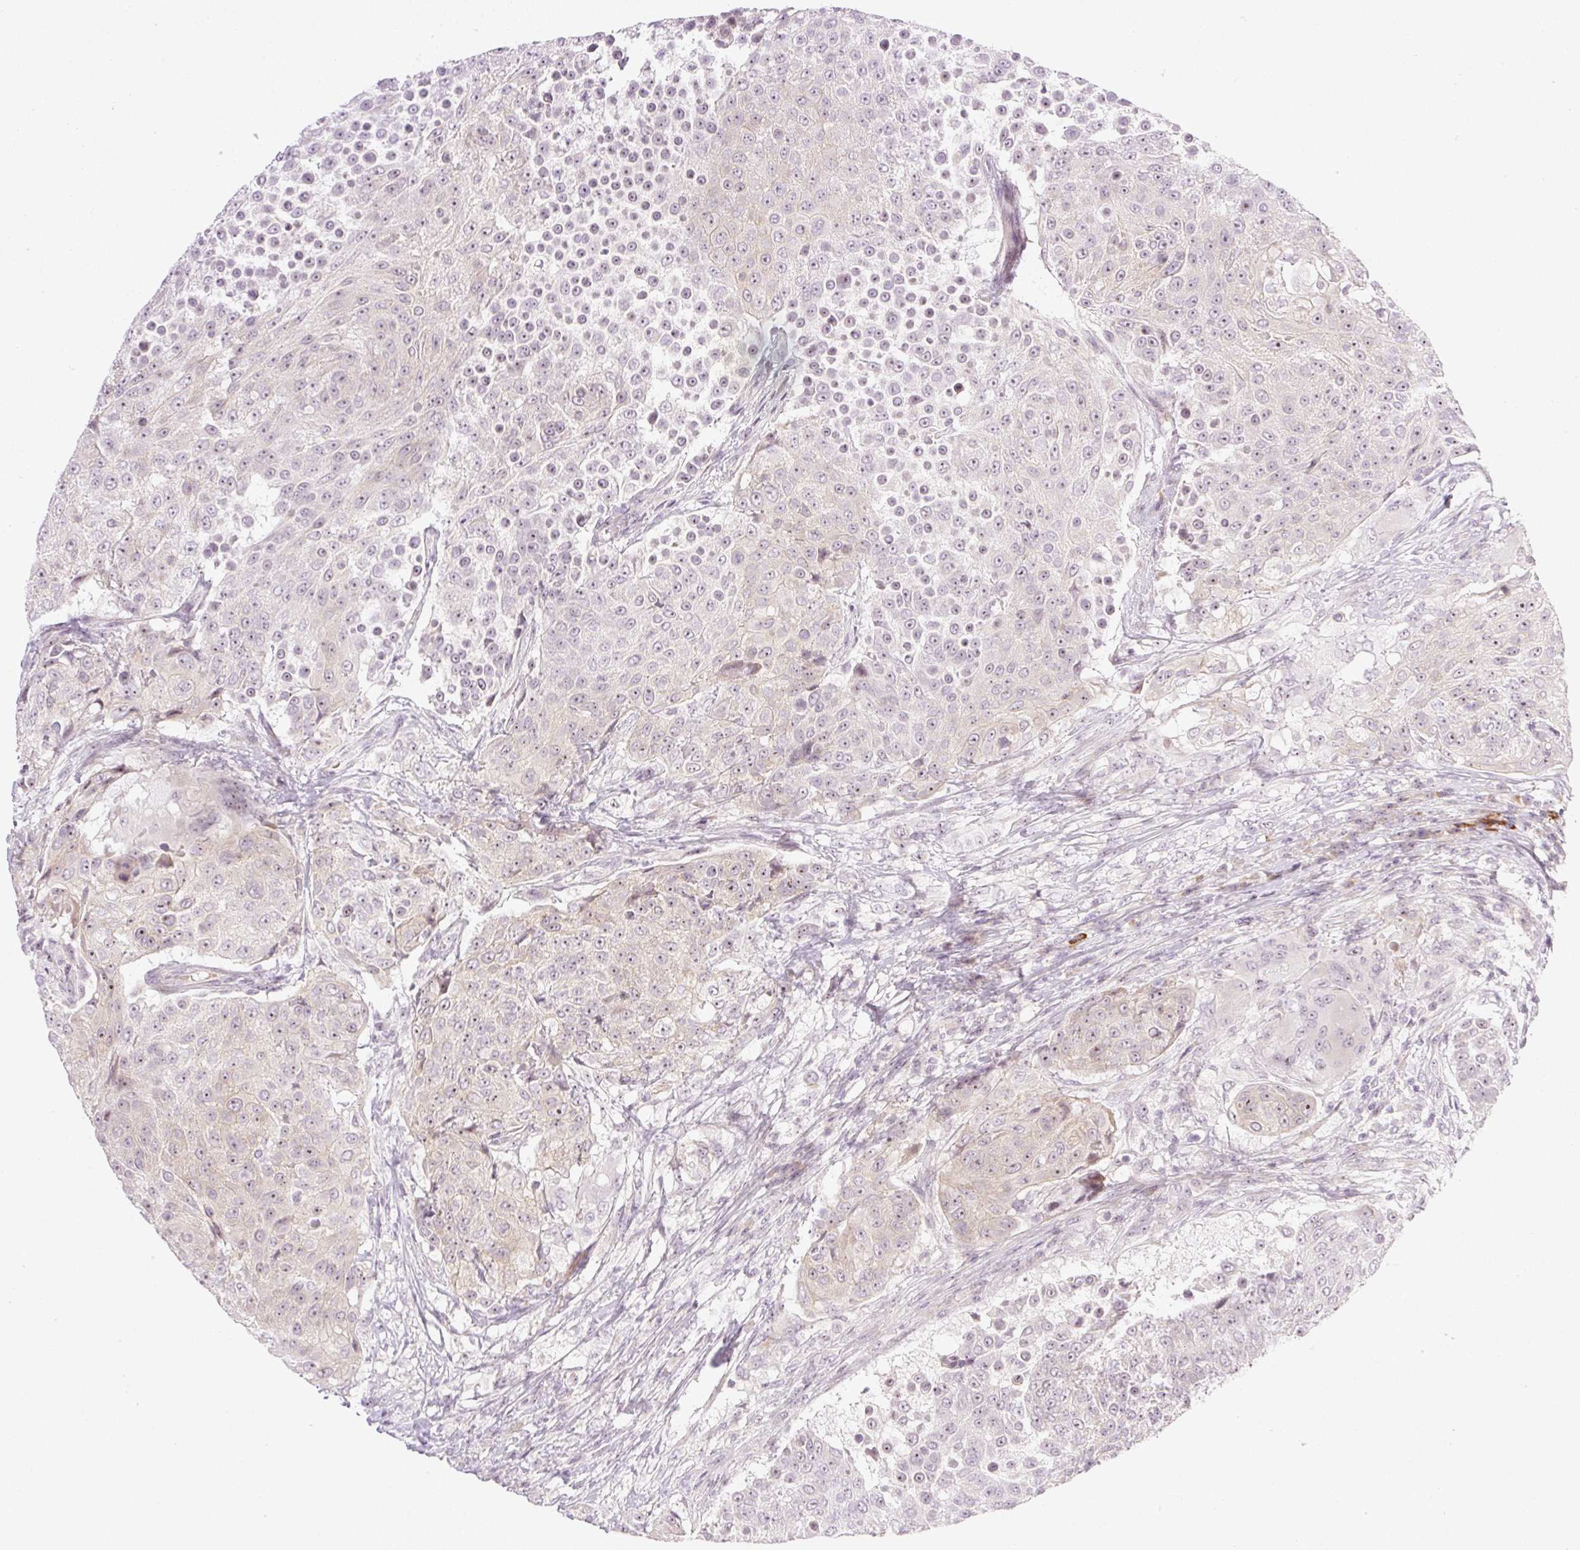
{"staining": {"intensity": "weak", "quantity": ">75%", "location": "nuclear"}, "tissue": "urothelial cancer", "cell_type": "Tumor cells", "image_type": "cancer", "snomed": [{"axis": "morphology", "description": "Urothelial carcinoma, High grade"}, {"axis": "topography", "description": "Urinary bladder"}], "caption": "High-grade urothelial carcinoma tissue exhibits weak nuclear staining in about >75% of tumor cells", "gene": "AAR2", "patient": {"sex": "female", "age": 63}}